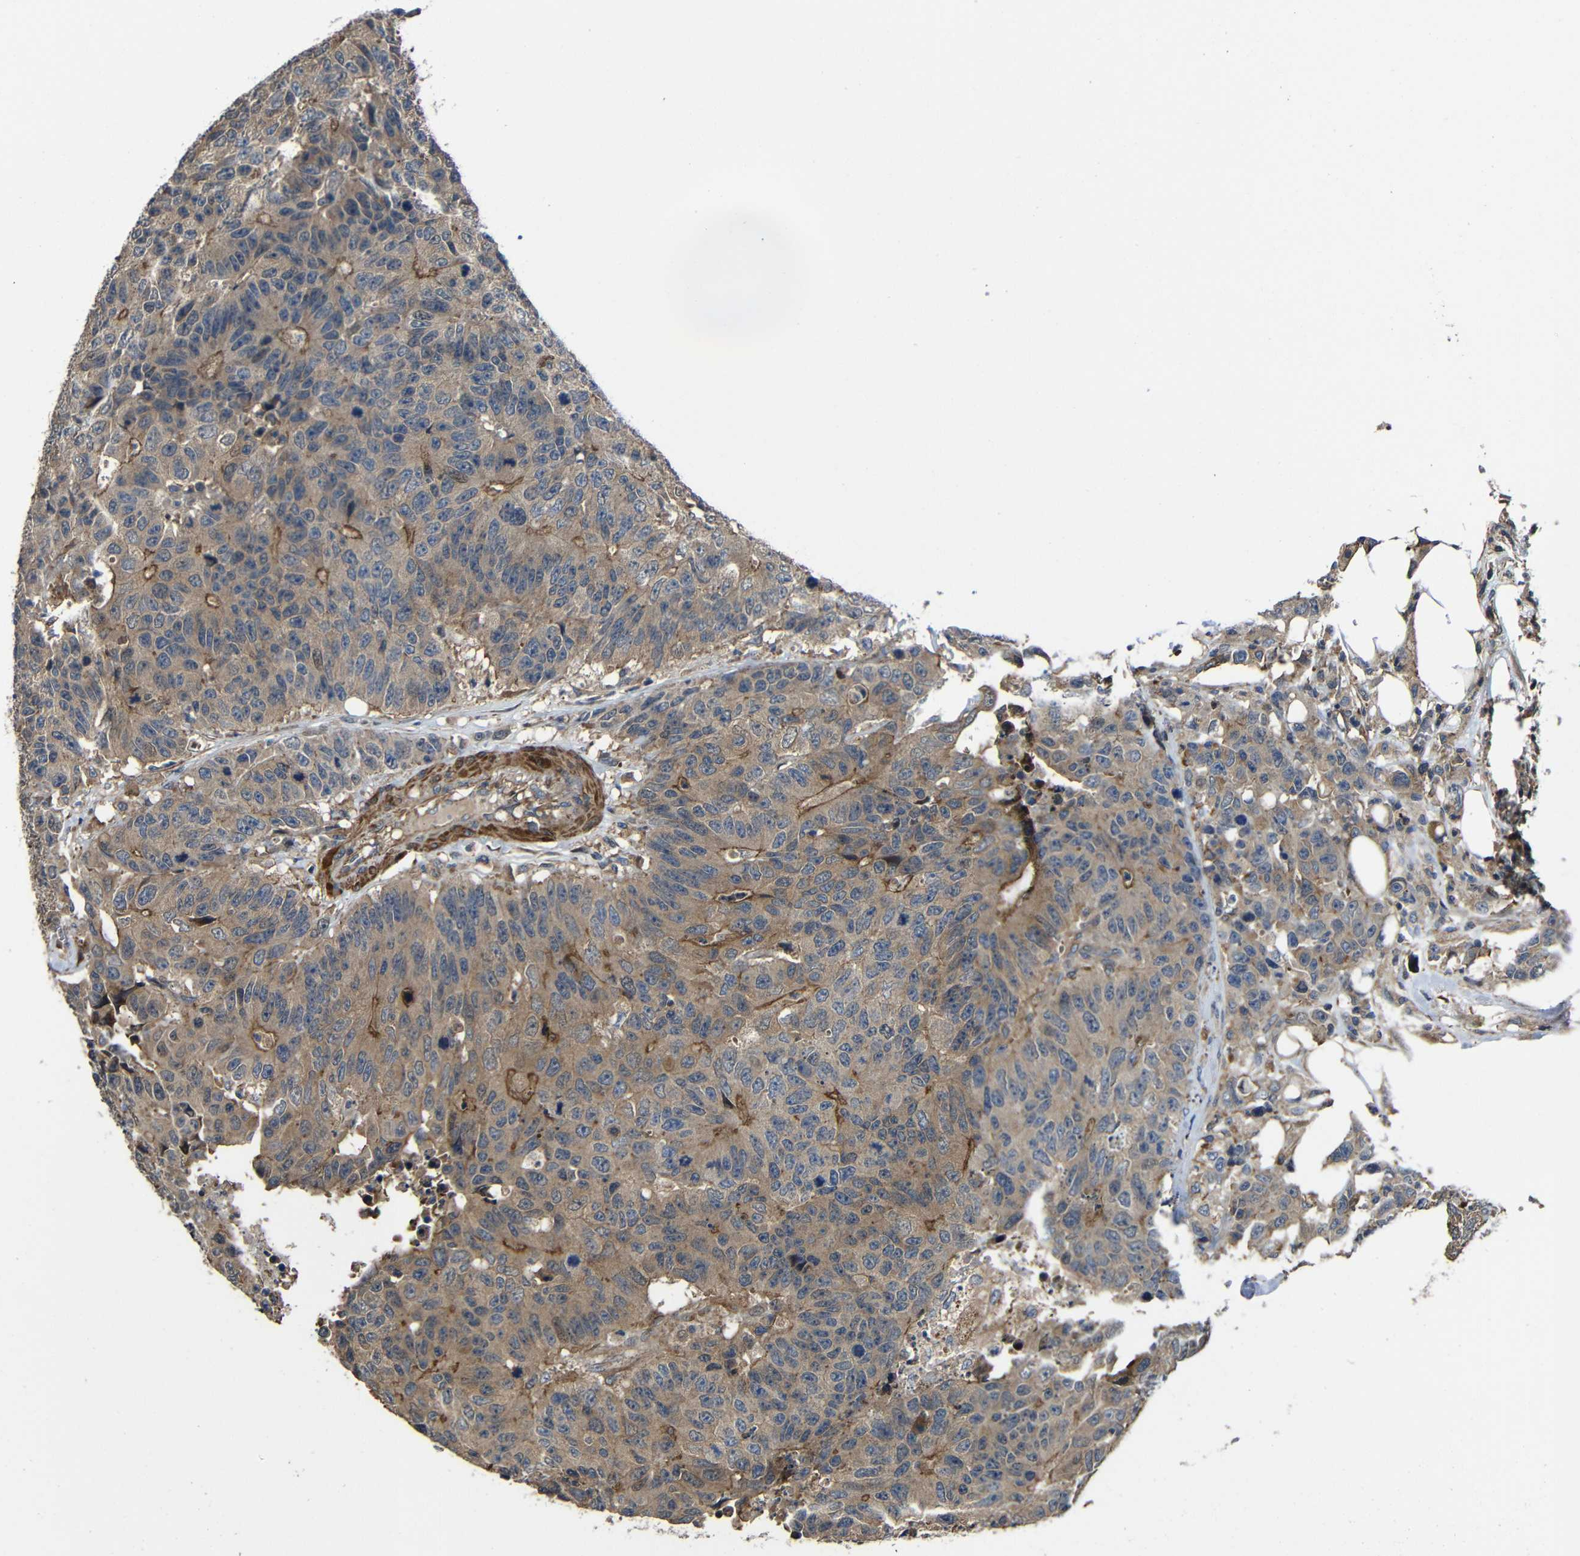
{"staining": {"intensity": "moderate", "quantity": ">75%", "location": "cytoplasmic/membranous"}, "tissue": "colorectal cancer", "cell_type": "Tumor cells", "image_type": "cancer", "snomed": [{"axis": "morphology", "description": "Adenocarcinoma, NOS"}, {"axis": "topography", "description": "Colon"}], "caption": "Moderate cytoplasmic/membranous expression is seen in about >75% of tumor cells in adenocarcinoma (colorectal).", "gene": "GDI1", "patient": {"sex": "female", "age": 86}}